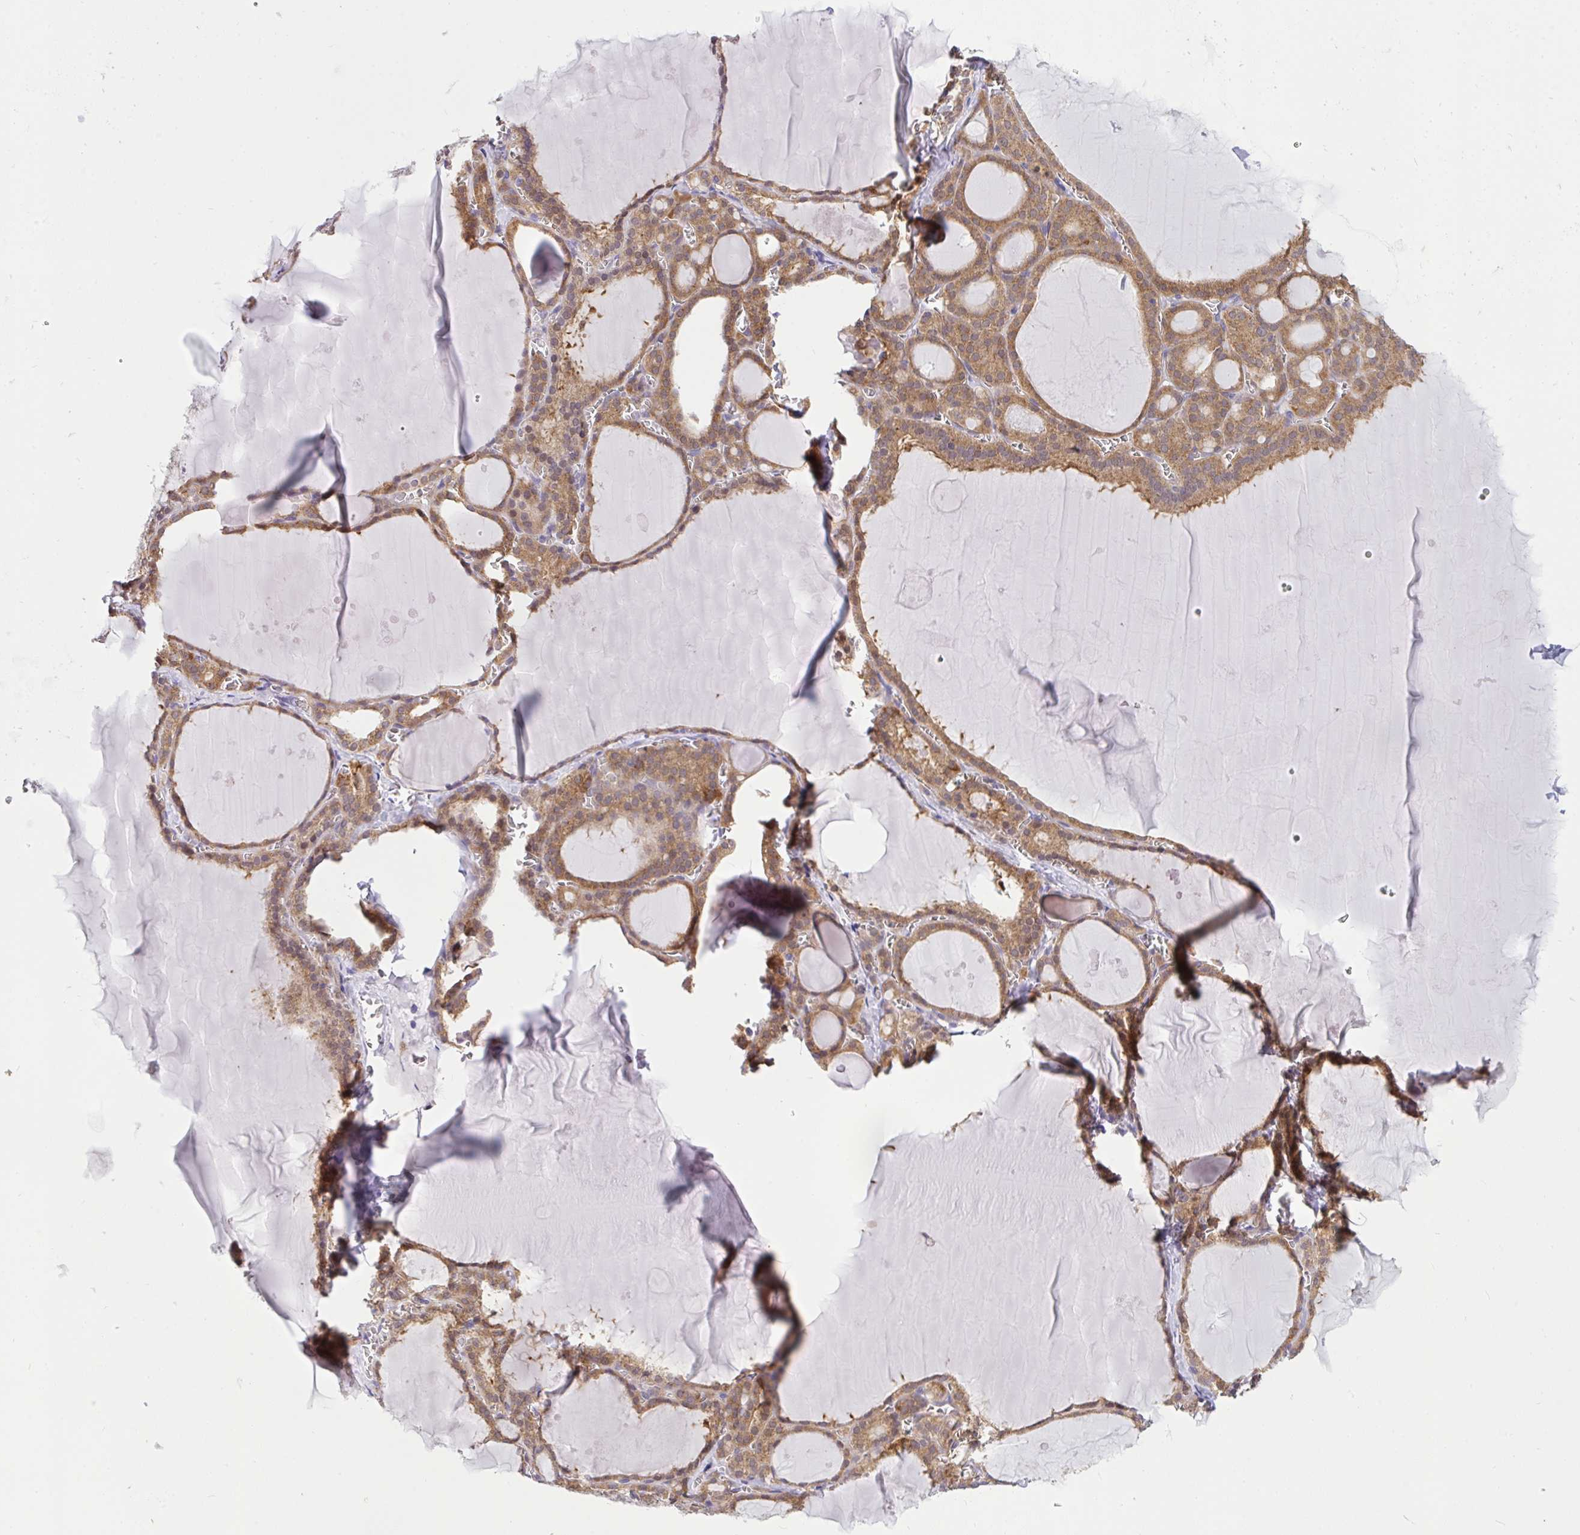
{"staining": {"intensity": "moderate", "quantity": ">75%", "location": "cytoplasmic/membranous"}, "tissue": "thyroid gland", "cell_type": "Glandular cells", "image_type": "normal", "snomed": [{"axis": "morphology", "description": "Normal tissue, NOS"}, {"axis": "topography", "description": "Thyroid gland"}], "caption": "An immunohistochemistry (IHC) image of benign tissue is shown. Protein staining in brown labels moderate cytoplasmic/membranous positivity in thyroid gland within glandular cells.", "gene": "C19orf54", "patient": {"sex": "male", "age": 56}}